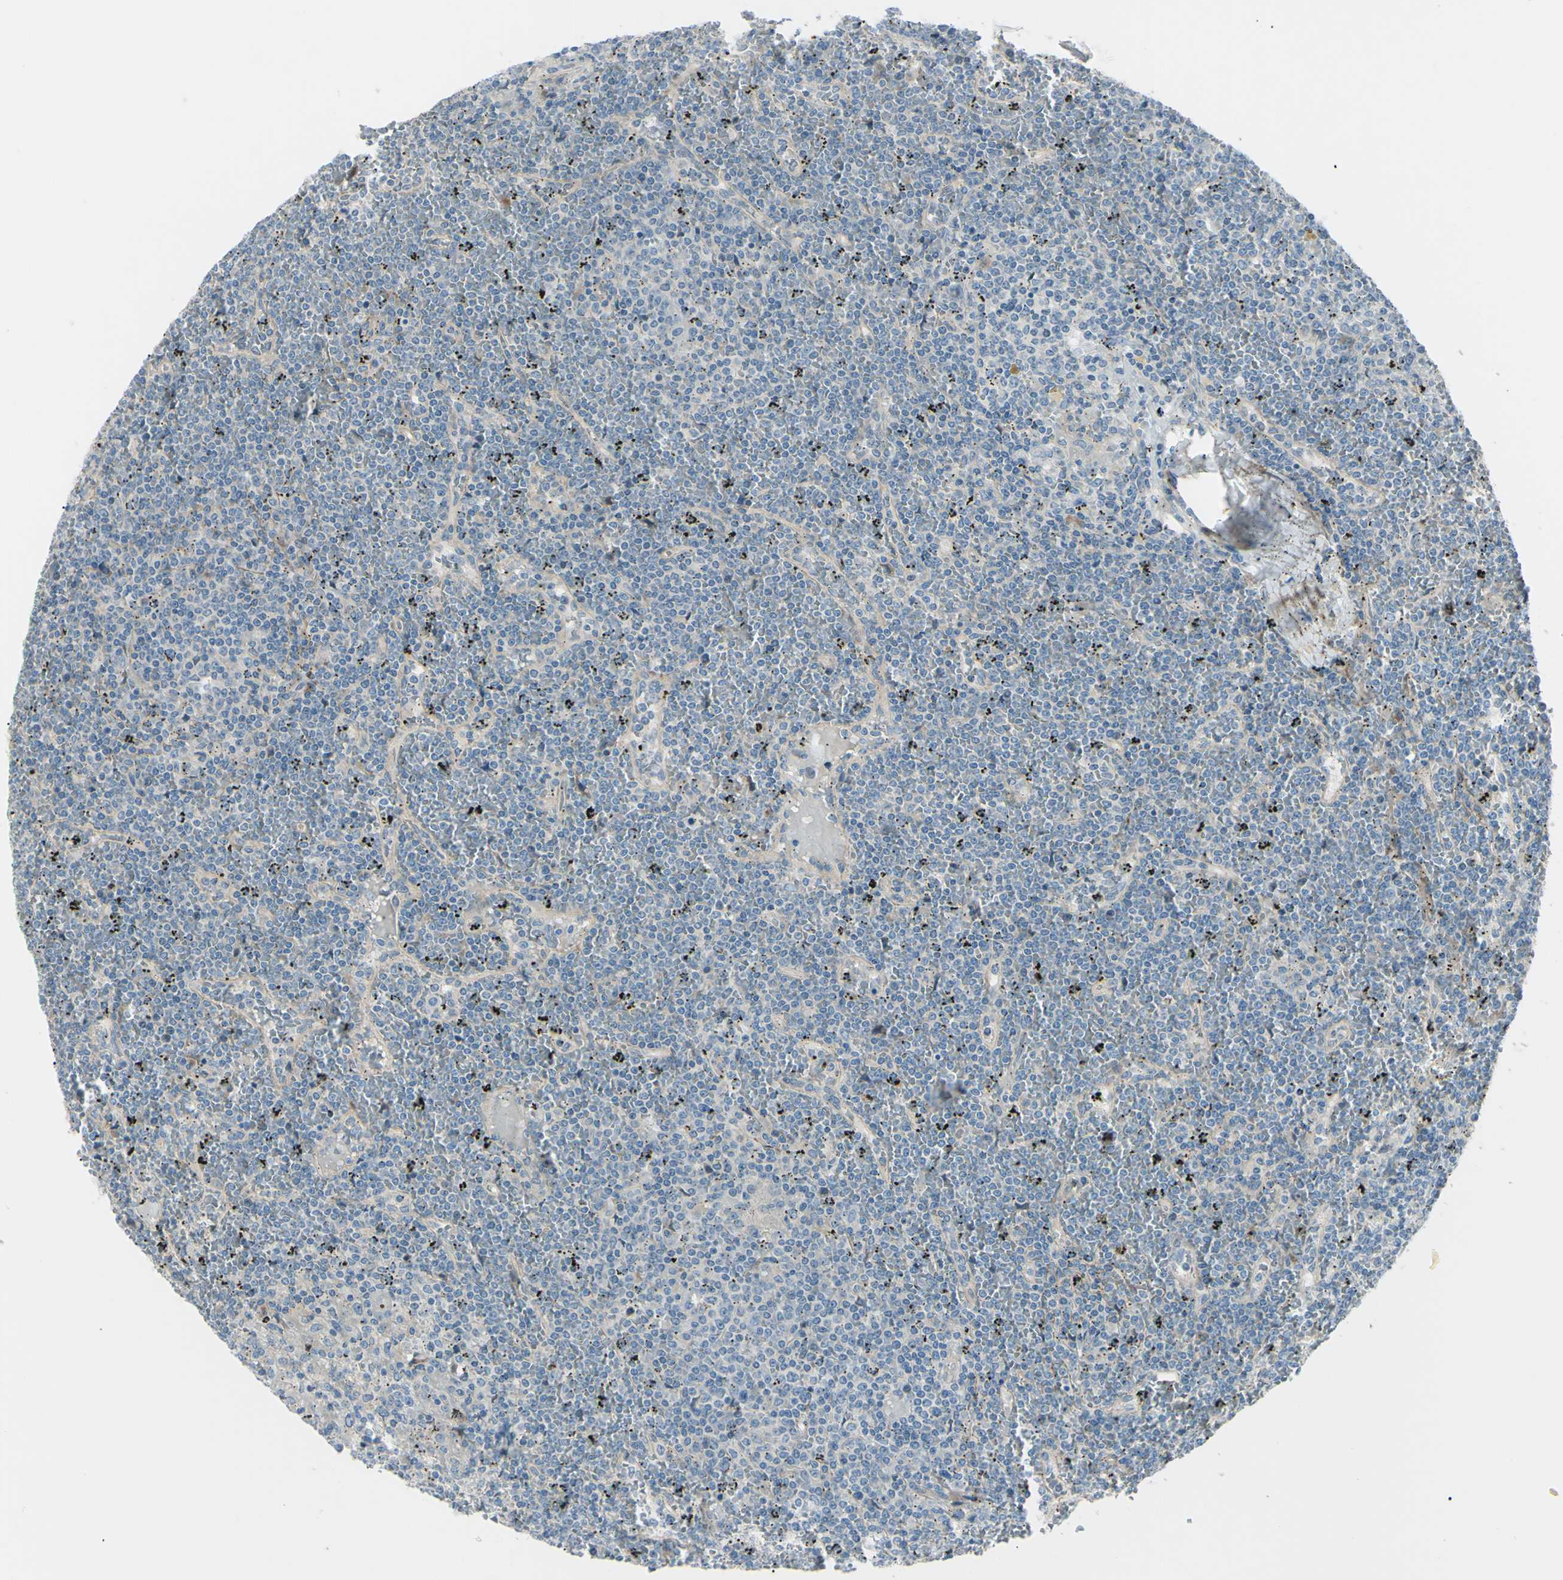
{"staining": {"intensity": "negative", "quantity": "none", "location": "none"}, "tissue": "lymphoma", "cell_type": "Tumor cells", "image_type": "cancer", "snomed": [{"axis": "morphology", "description": "Malignant lymphoma, non-Hodgkin's type, Low grade"}, {"axis": "topography", "description": "Spleen"}], "caption": "Immunohistochemistry (IHC) histopathology image of neoplastic tissue: malignant lymphoma, non-Hodgkin's type (low-grade) stained with DAB reveals no significant protein positivity in tumor cells.", "gene": "LRRK1", "patient": {"sex": "female", "age": 19}}